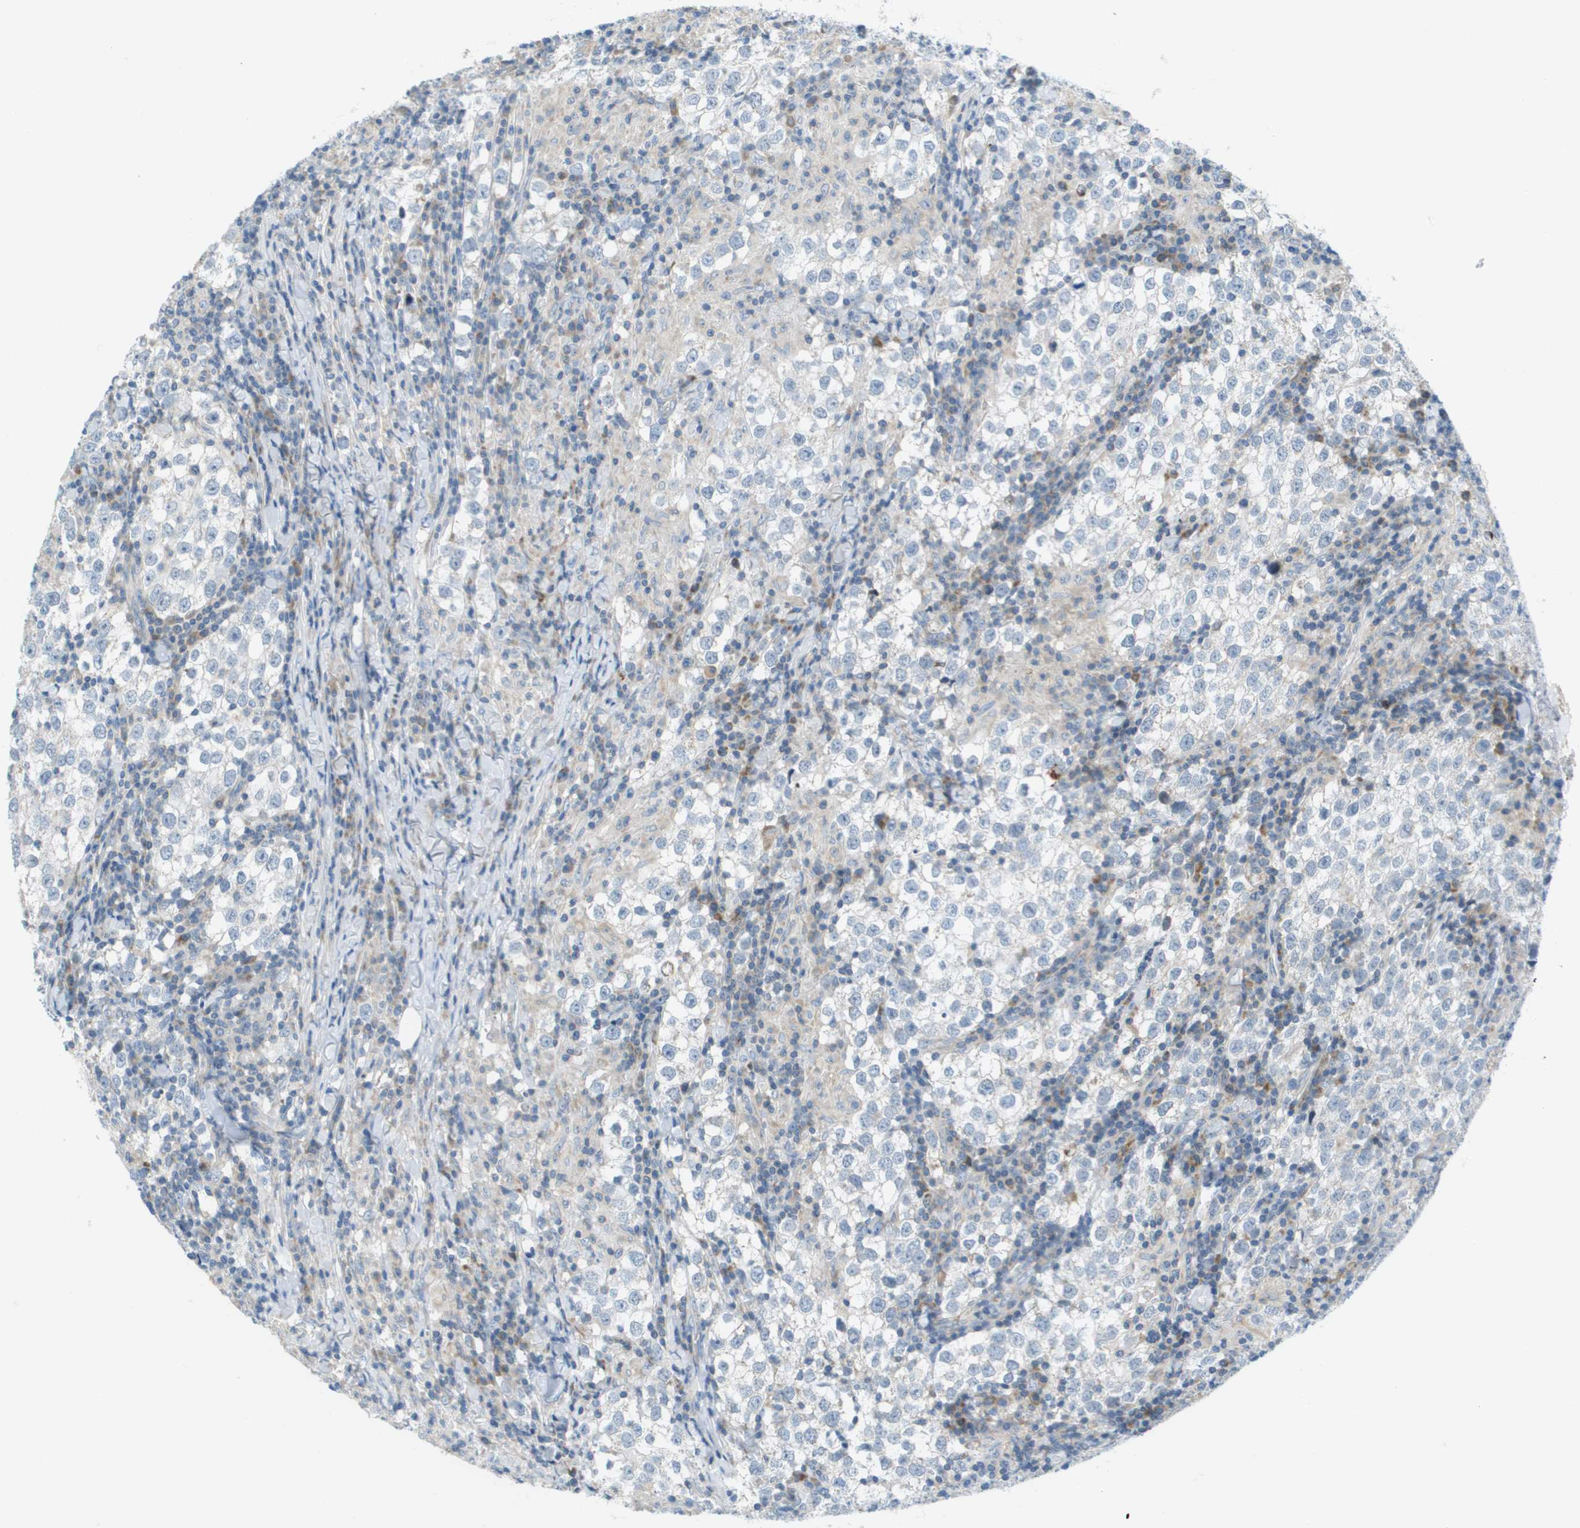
{"staining": {"intensity": "negative", "quantity": "none", "location": "none"}, "tissue": "testis cancer", "cell_type": "Tumor cells", "image_type": "cancer", "snomed": [{"axis": "morphology", "description": "Seminoma, NOS"}, {"axis": "morphology", "description": "Carcinoma, Embryonal, NOS"}, {"axis": "topography", "description": "Testis"}], "caption": "Tumor cells show no significant positivity in embryonal carcinoma (testis).", "gene": "GALNT6", "patient": {"sex": "male", "age": 36}}